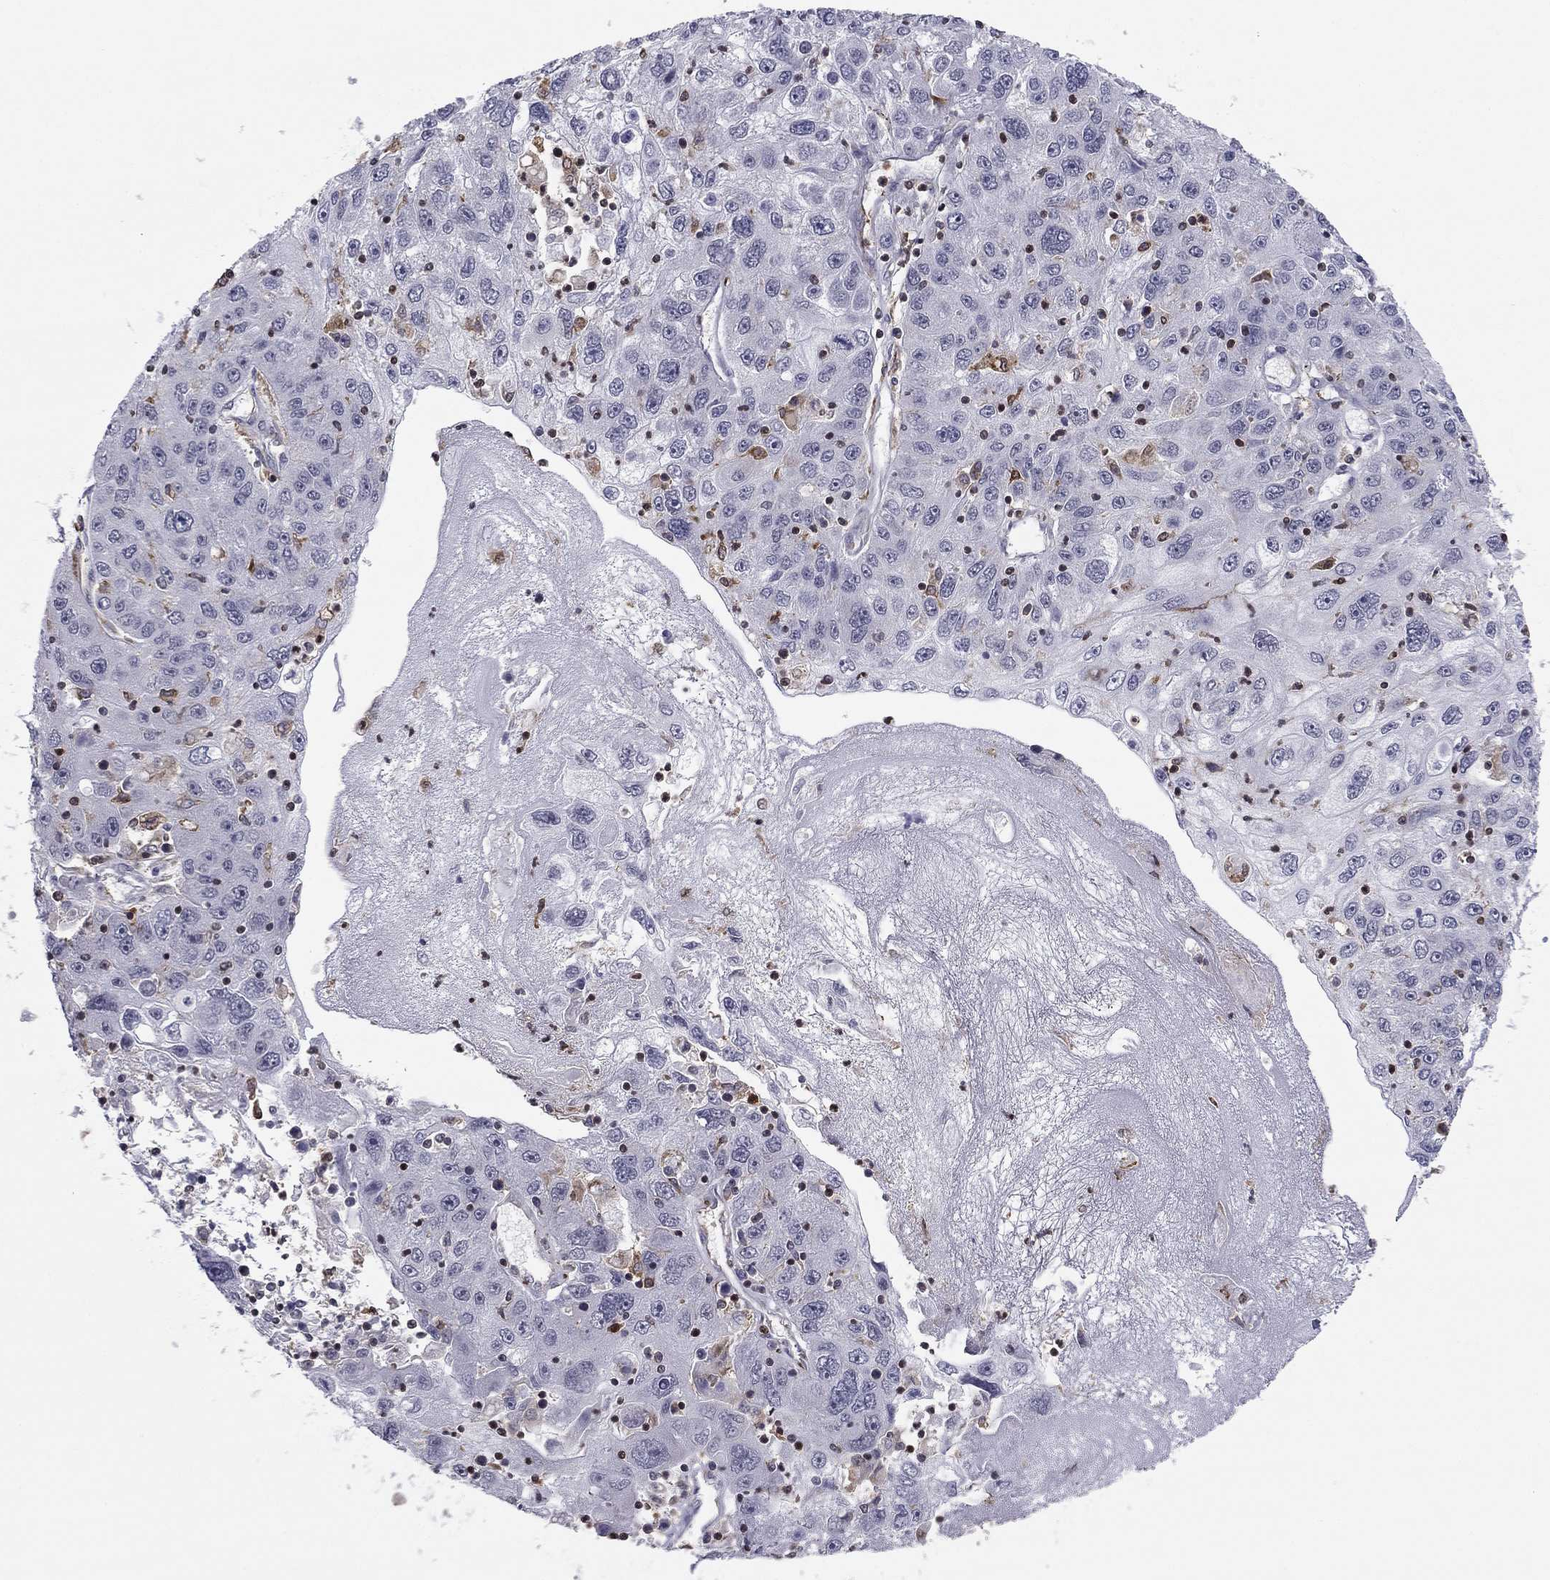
{"staining": {"intensity": "negative", "quantity": "none", "location": "none"}, "tissue": "stomach cancer", "cell_type": "Tumor cells", "image_type": "cancer", "snomed": [{"axis": "morphology", "description": "Adenocarcinoma, NOS"}, {"axis": "topography", "description": "Stomach"}], "caption": "DAB immunohistochemical staining of stomach adenocarcinoma exhibits no significant expression in tumor cells.", "gene": "PLCB2", "patient": {"sex": "male", "age": 56}}